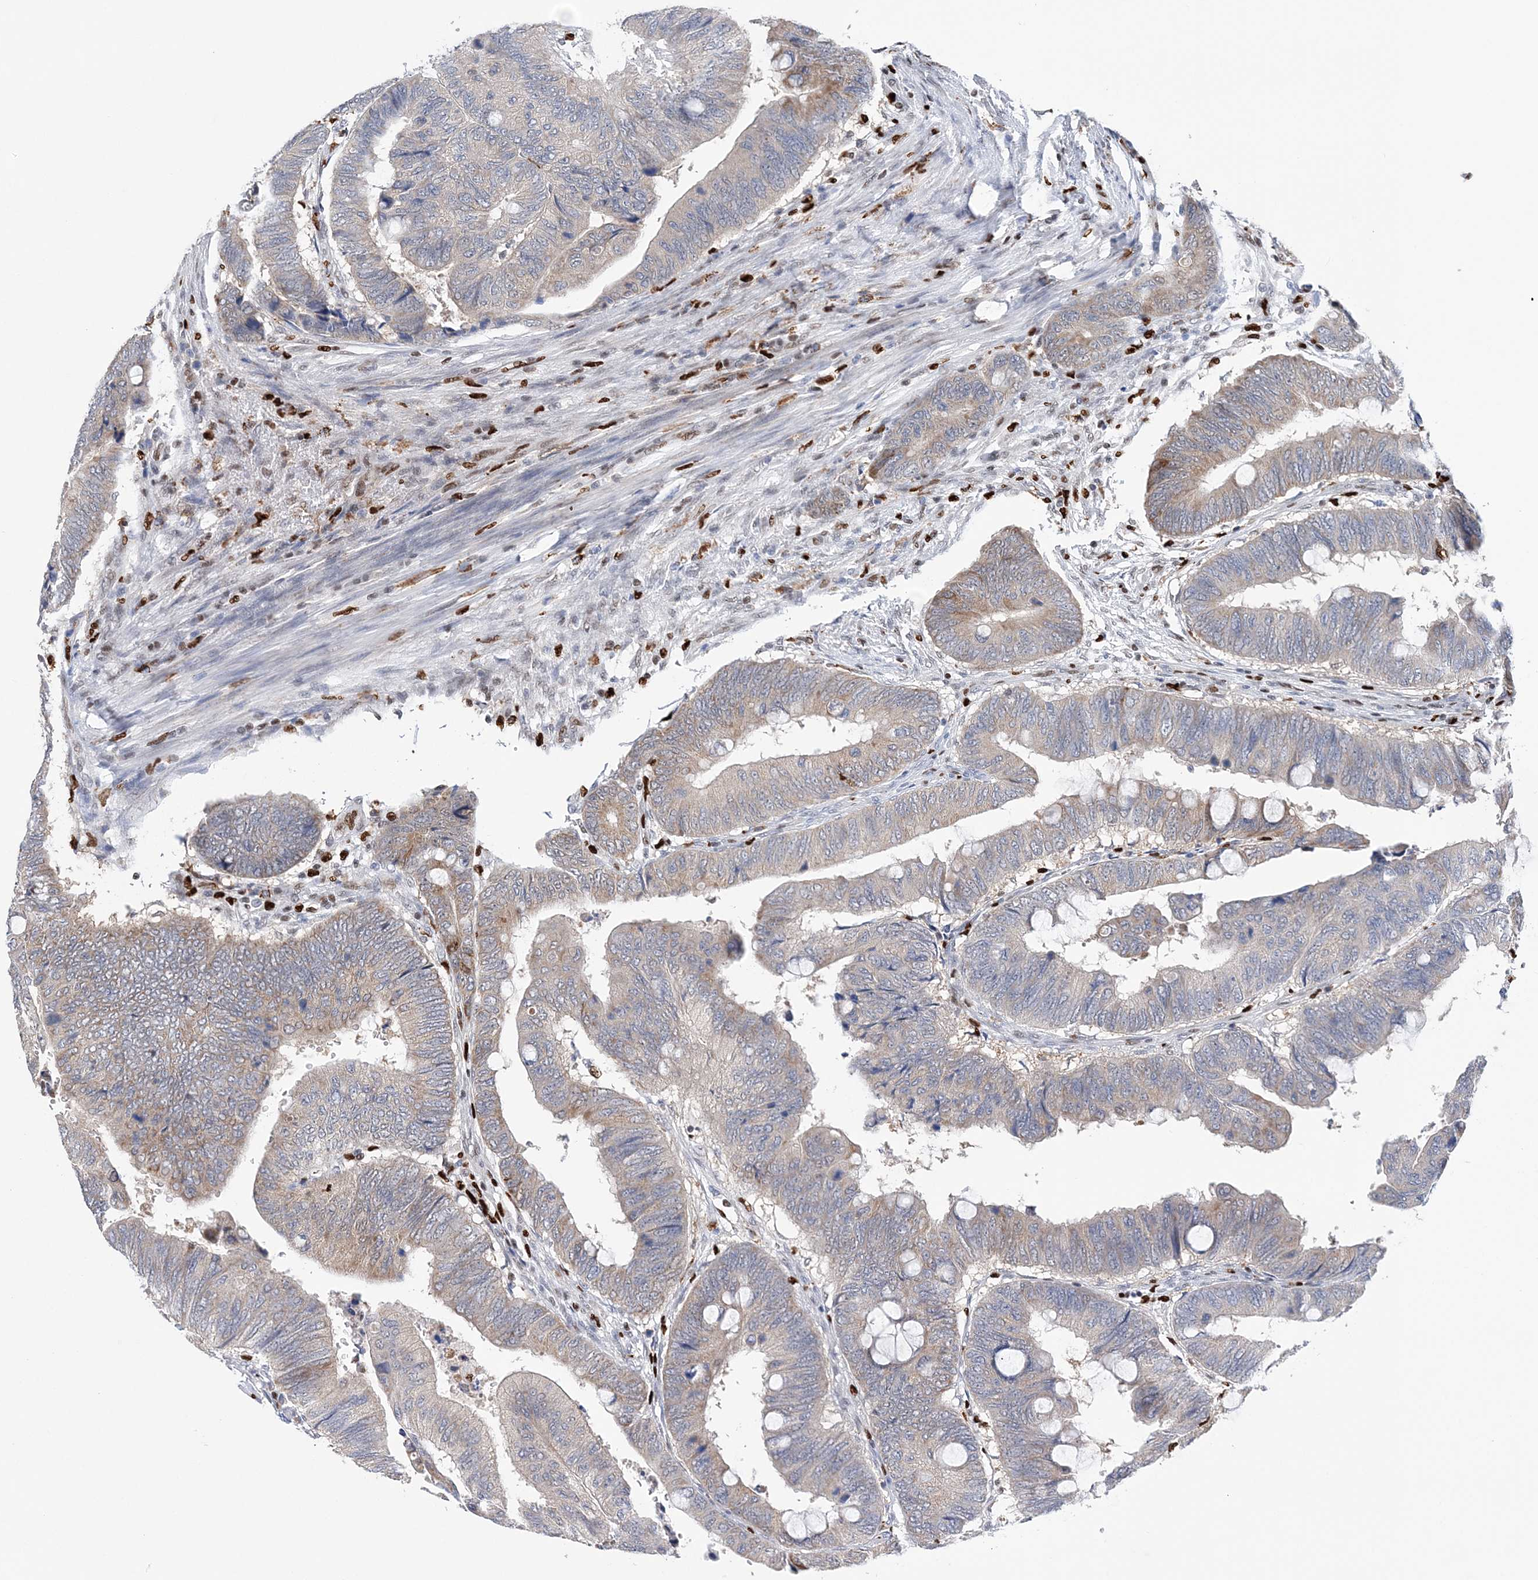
{"staining": {"intensity": "weak", "quantity": "<25%", "location": "cytoplasmic/membranous"}, "tissue": "colorectal cancer", "cell_type": "Tumor cells", "image_type": "cancer", "snomed": [{"axis": "morphology", "description": "Normal tissue, NOS"}, {"axis": "morphology", "description": "Adenocarcinoma, NOS"}, {"axis": "topography", "description": "Rectum"}, {"axis": "topography", "description": "Peripheral nerve tissue"}], "caption": "High magnification brightfield microscopy of adenocarcinoma (colorectal) stained with DAB (3,3'-diaminobenzidine) (brown) and counterstained with hematoxylin (blue): tumor cells show no significant positivity. Nuclei are stained in blue.", "gene": "NIT2", "patient": {"sex": "male", "age": 92}}